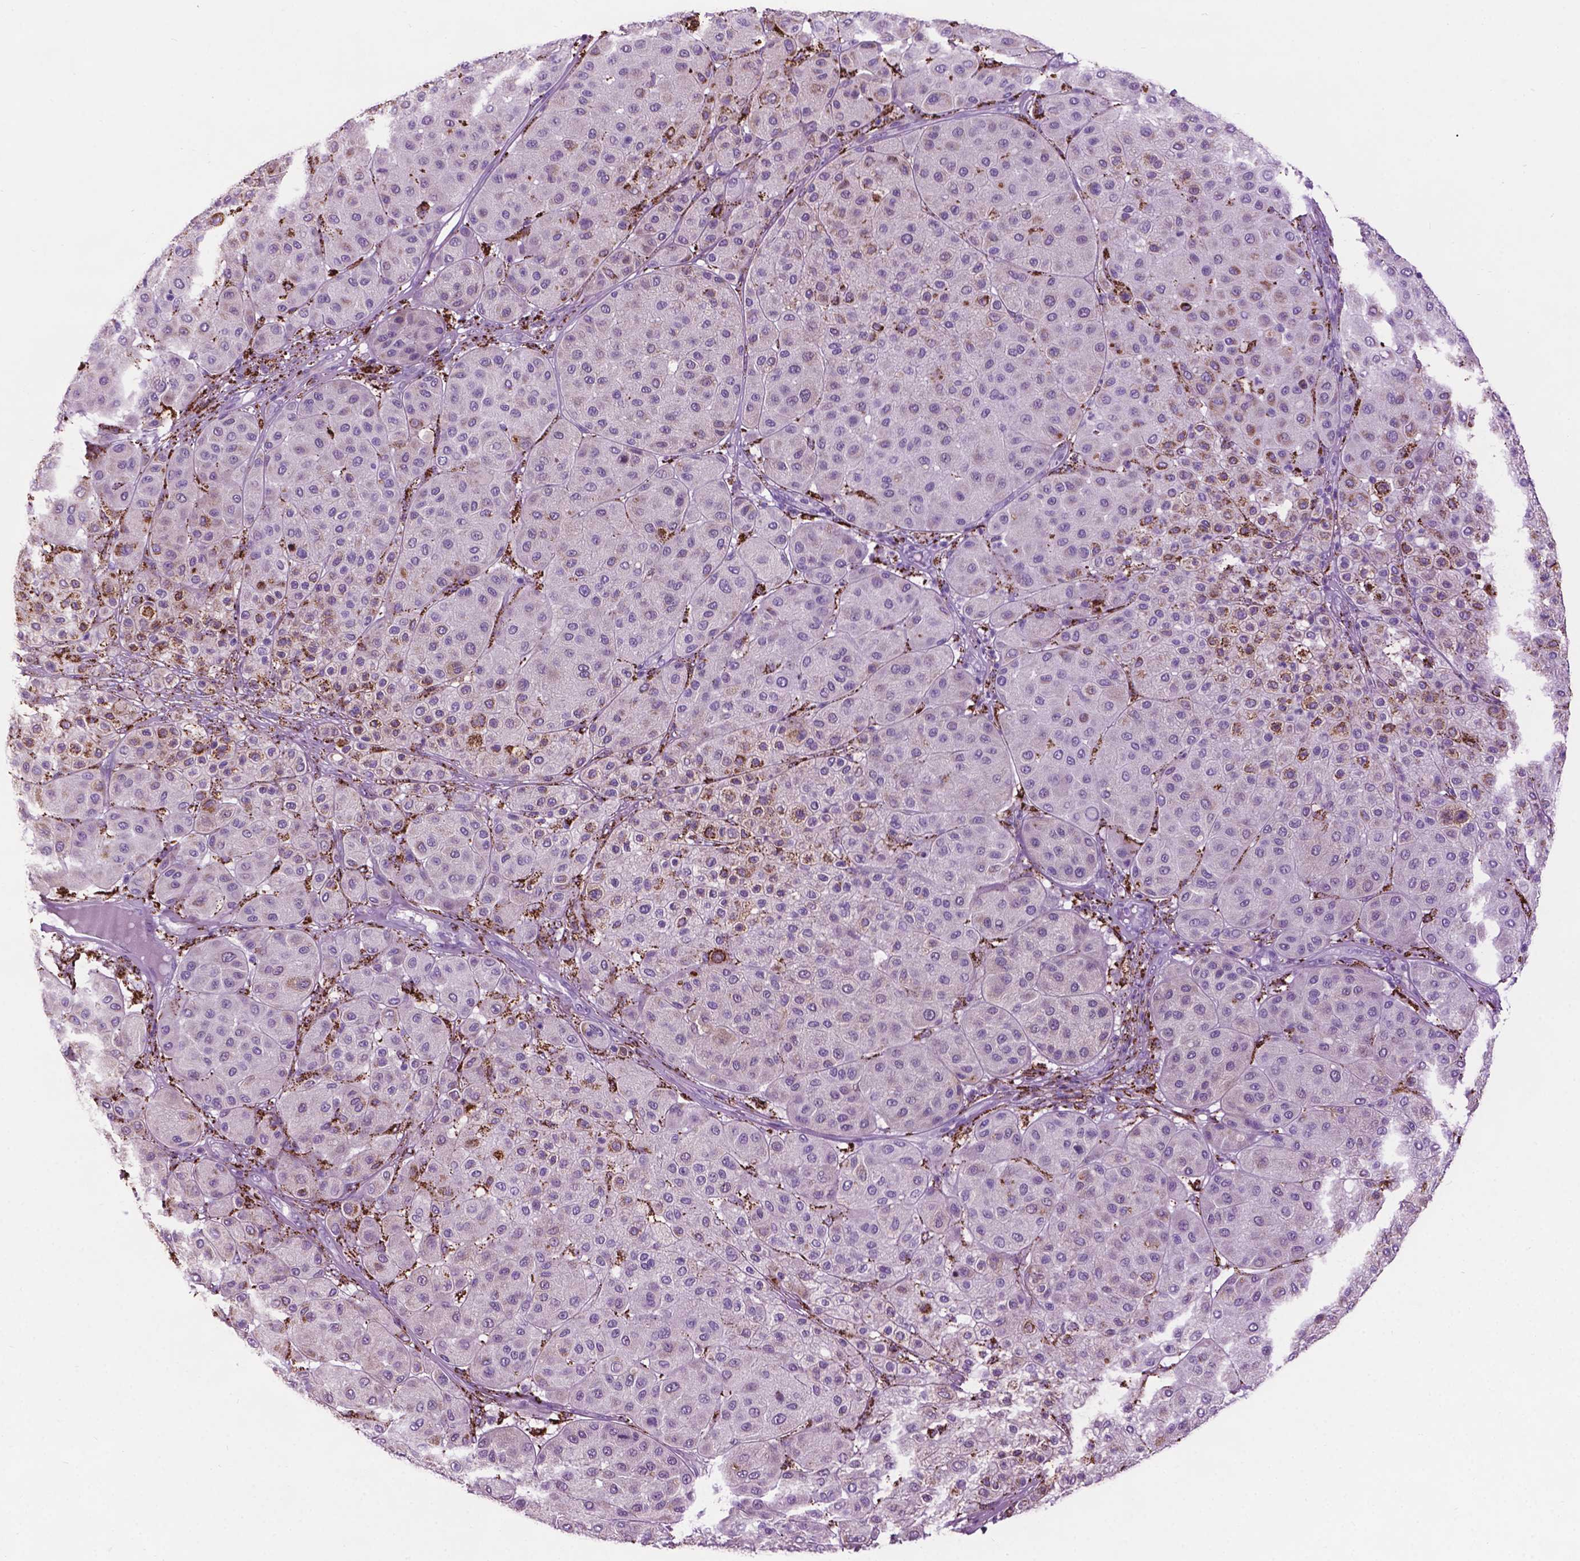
{"staining": {"intensity": "negative", "quantity": "none", "location": "none"}, "tissue": "melanoma", "cell_type": "Tumor cells", "image_type": "cancer", "snomed": [{"axis": "morphology", "description": "Malignant melanoma, Metastatic site"}, {"axis": "topography", "description": "Smooth muscle"}], "caption": "Tumor cells show no significant protein positivity in melanoma.", "gene": "TMEM132E", "patient": {"sex": "male", "age": 41}}